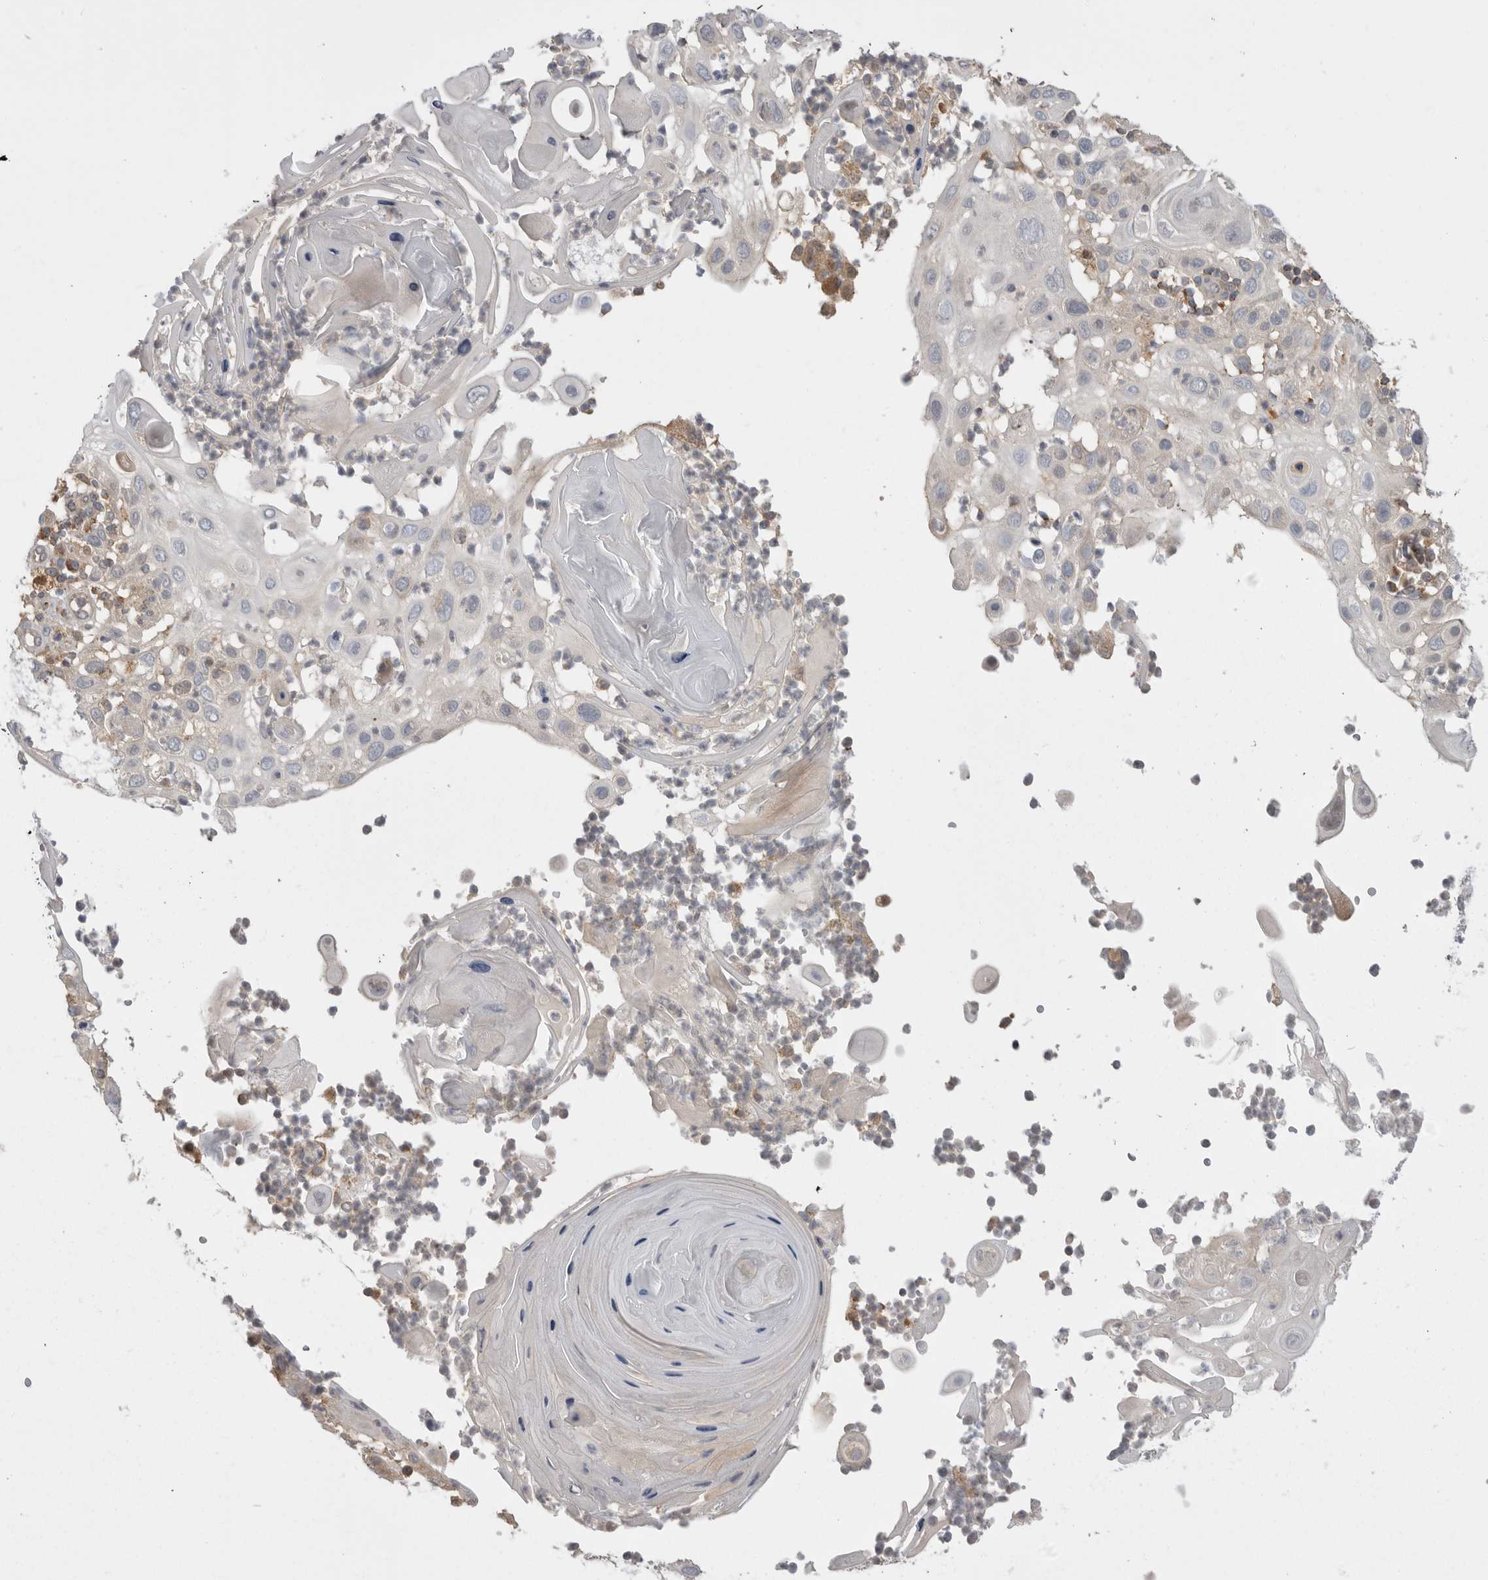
{"staining": {"intensity": "negative", "quantity": "none", "location": "none"}, "tissue": "skin cancer", "cell_type": "Tumor cells", "image_type": "cancer", "snomed": [{"axis": "morphology", "description": "Normal tissue, NOS"}, {"axis": "morphology", "description": "Squamous cell carcinoma, NOS"}, {"axis": "topography", "description": "Skin"}], "caption": "DAB (3,3'-diaminobenzidine) immunohistochemical staining of skin squamous cell carcinoma exhibits no significant staining in tumor cells.", "gene": "KYAT3", "patient": {"sex": "female", "age": 96}}